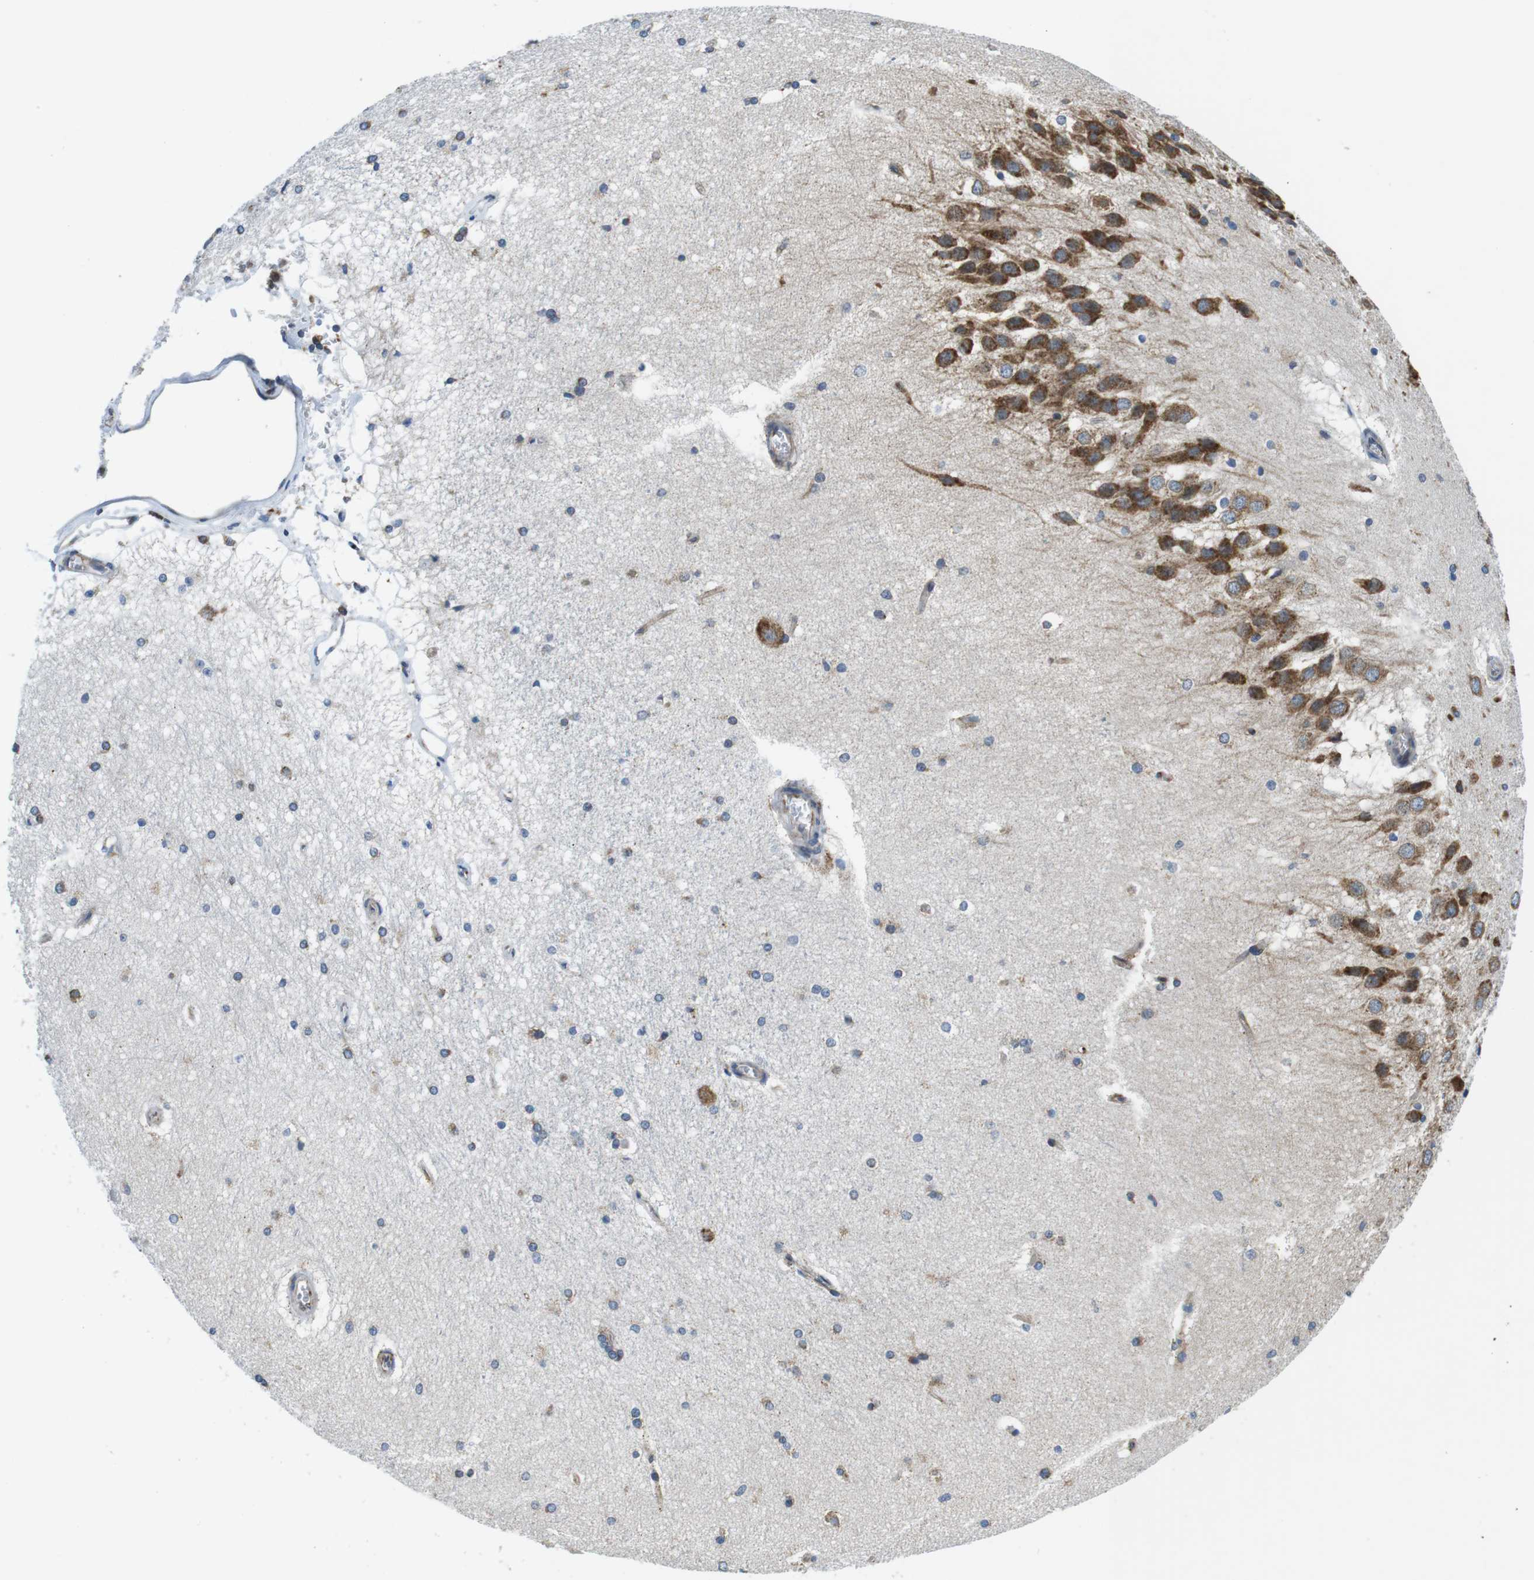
{"staining": {"intensity": "weak", "quantity": "<25%", "location": "cytoplasmic/membranous"}, "tissue": "hippocampus", "cell_type": "Glial cells", "image_type": "normal", "snomed": [{"axis": "morphology", "description": "Normal tissue, NOS"}, {"axis": "topography", "description": "Hippocampus"}], "caption": "Immunohistochemistry (IHC) histopathology image of benign hippocampus stained for a protein (brown), which displays no positivity in glial cells. (Stains: DAB immunohistochemistry (IHC) with hematoxylin counter stain, Microscopy: brightfield microscopy at high magnification).", "gene": "UGGT1", "patient": {"sex": "female", "age": 19}}